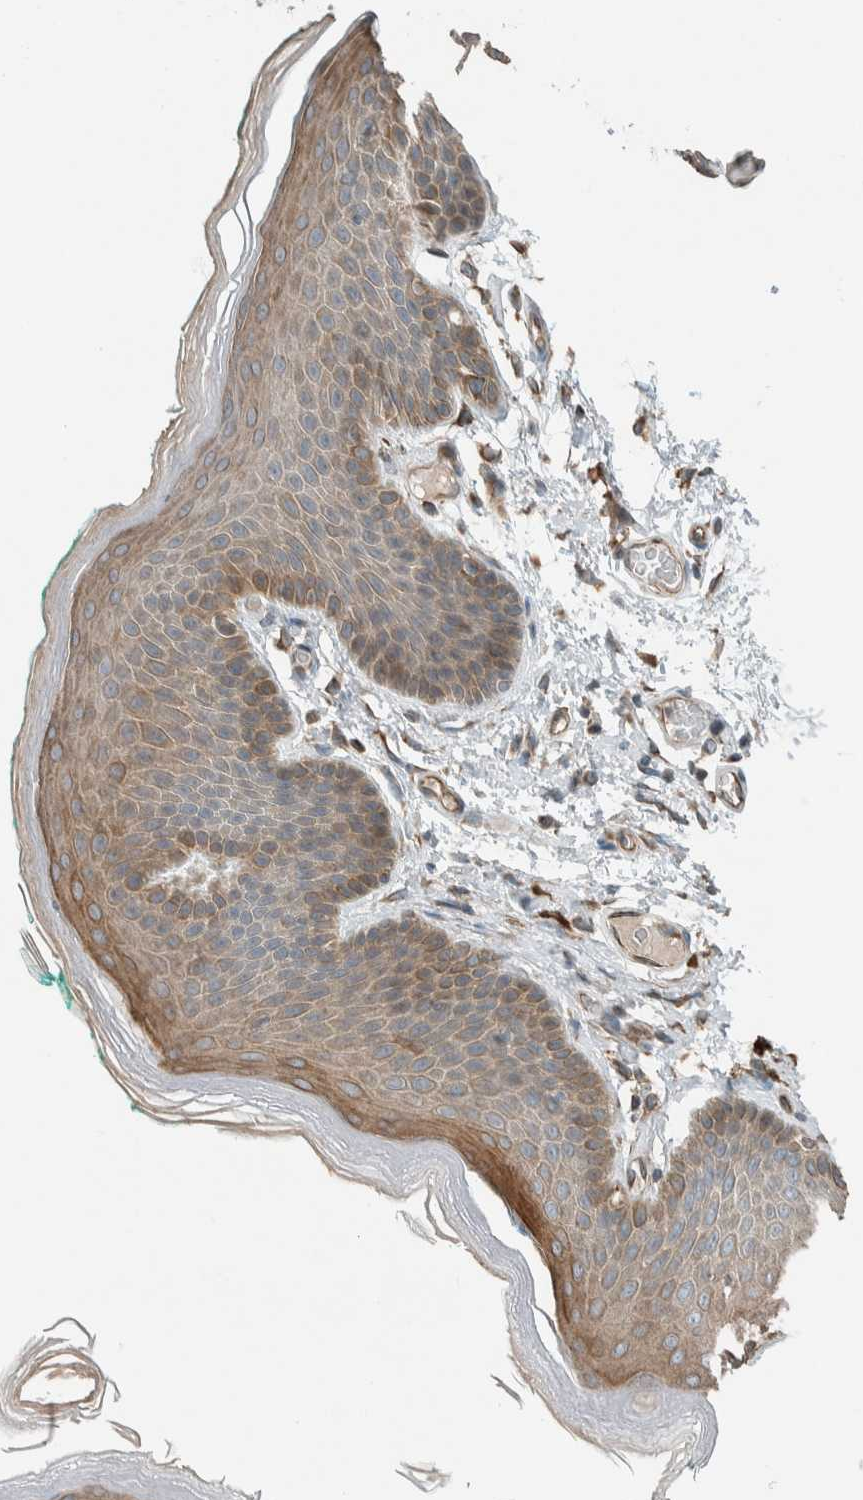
{"staining": {"intensity": "moderate", "quantity": "25%-75%", "location": "cytoplasmic/membranous"}, "tissue": "skin", "cell_type": "Epidermal cells", "image_type": "normal", "snomed": [{"axis": "morphology", "description": "Normal tissue, NOS"}, {"axis": "topography", "description": "Anal"}], "caption": "IHC histopathology image of unremarkable skin stained for a protein (brown), which reveals medium levels of moderate cytoplasmic/membranous positivity in approximately 25%-75% of epidermal cells.", "gene": "SEL1L", "patient": {"sex": "male", "age": 74}}